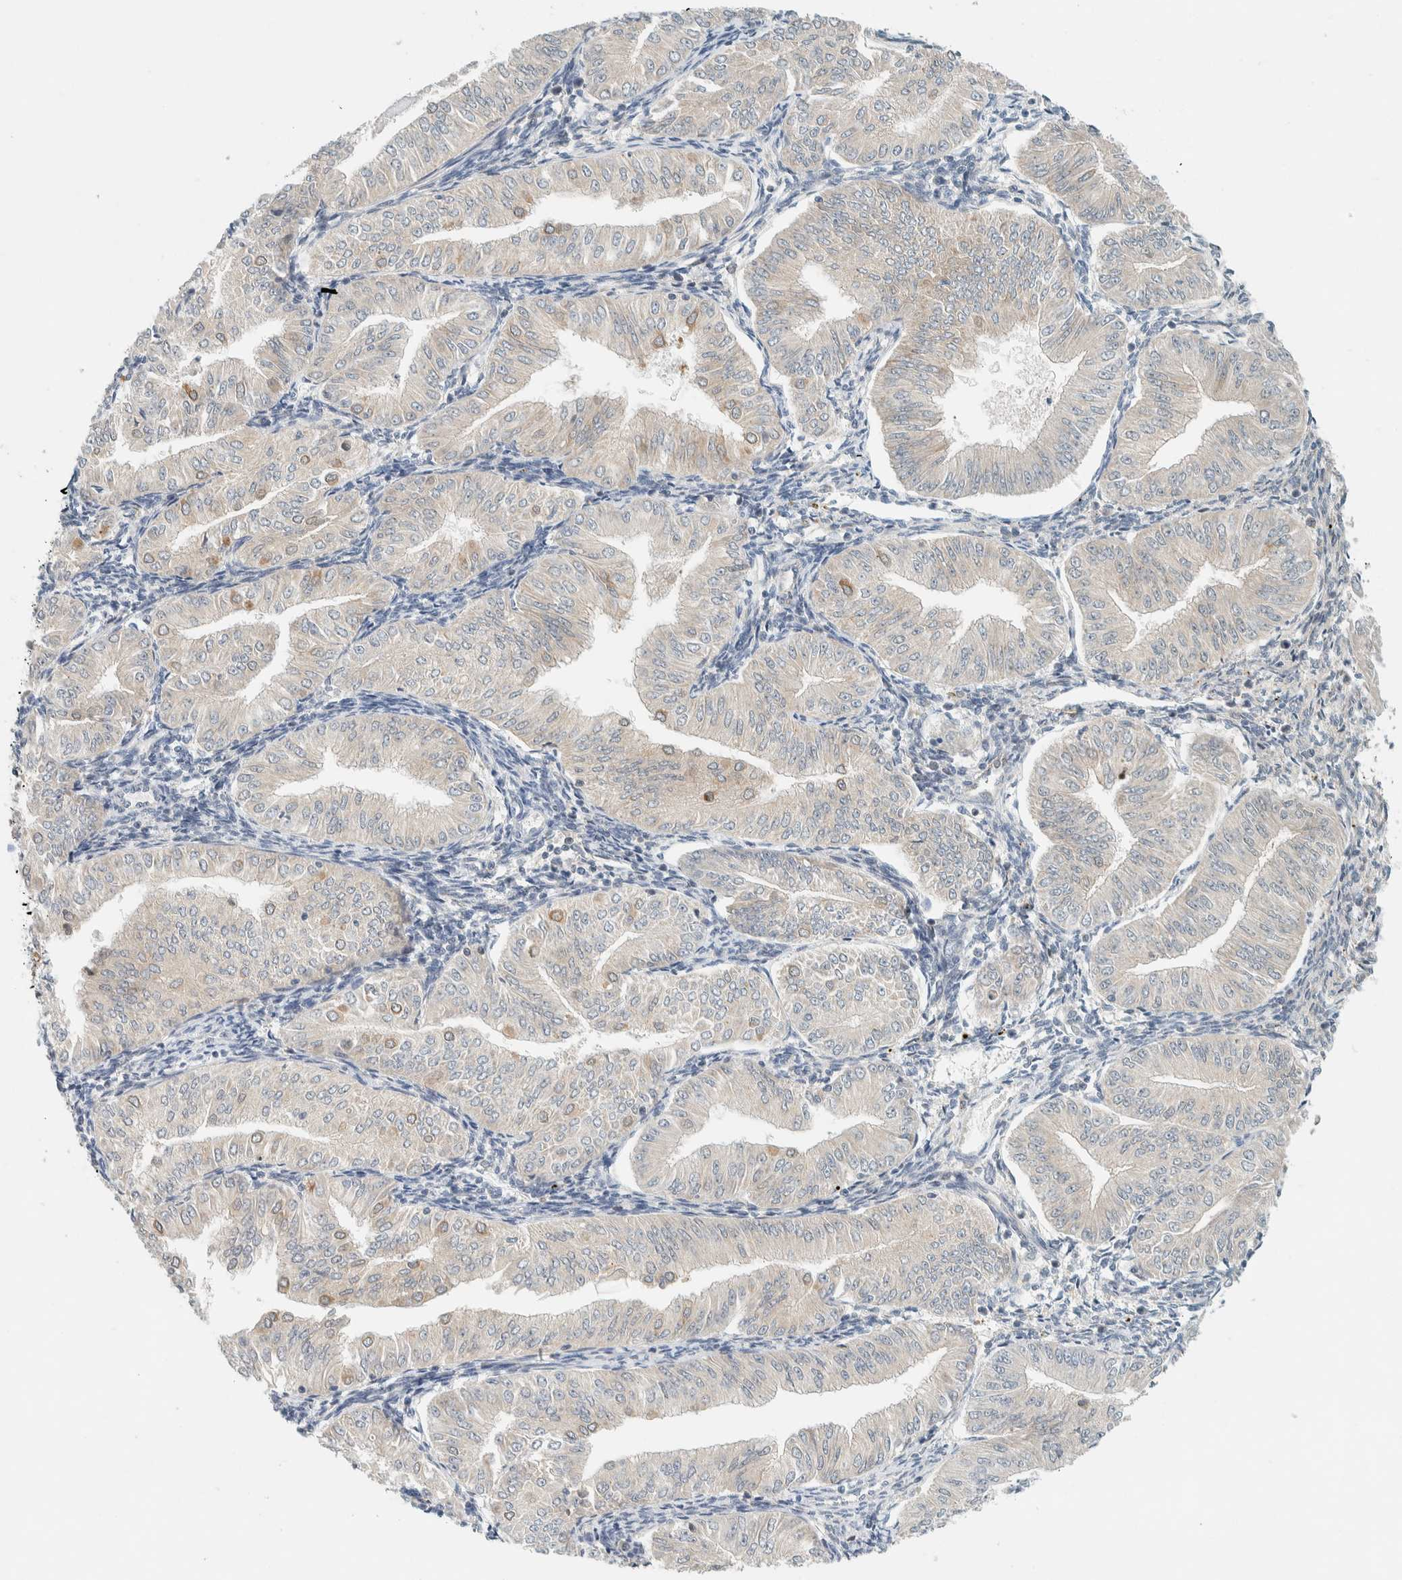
{"staining": {"intensity": "weak", "quantity": "<25%", "location": "cytoplasmic/membranous"}, "tissue": "endometrial cancer", "cell_type": "Tumor cells", "image_type": "cancer", "snomed": [{"axis": "morphology", "description": "Normal tissue, NOS"}, {"axis": "morphology", "description": "Adenocarcinoma, NOS"}, {"axis": "topography", "description": "Endometrium"}], "caption": "High magnification brightfield microscopy of endometrial cancer stained with DAB (brown) and counterstained with hematoxylin (blue): tumor cells show no significant staining. Brightfield microscopy of immunohistochemistry (IHC) stained with DAB (3,3'-diaminobenzidine) (brown) and hematoxylin (blue), captured at high magnification.", "gene": "SUMF2", "patient": {"sex": "female", "age": 53}}